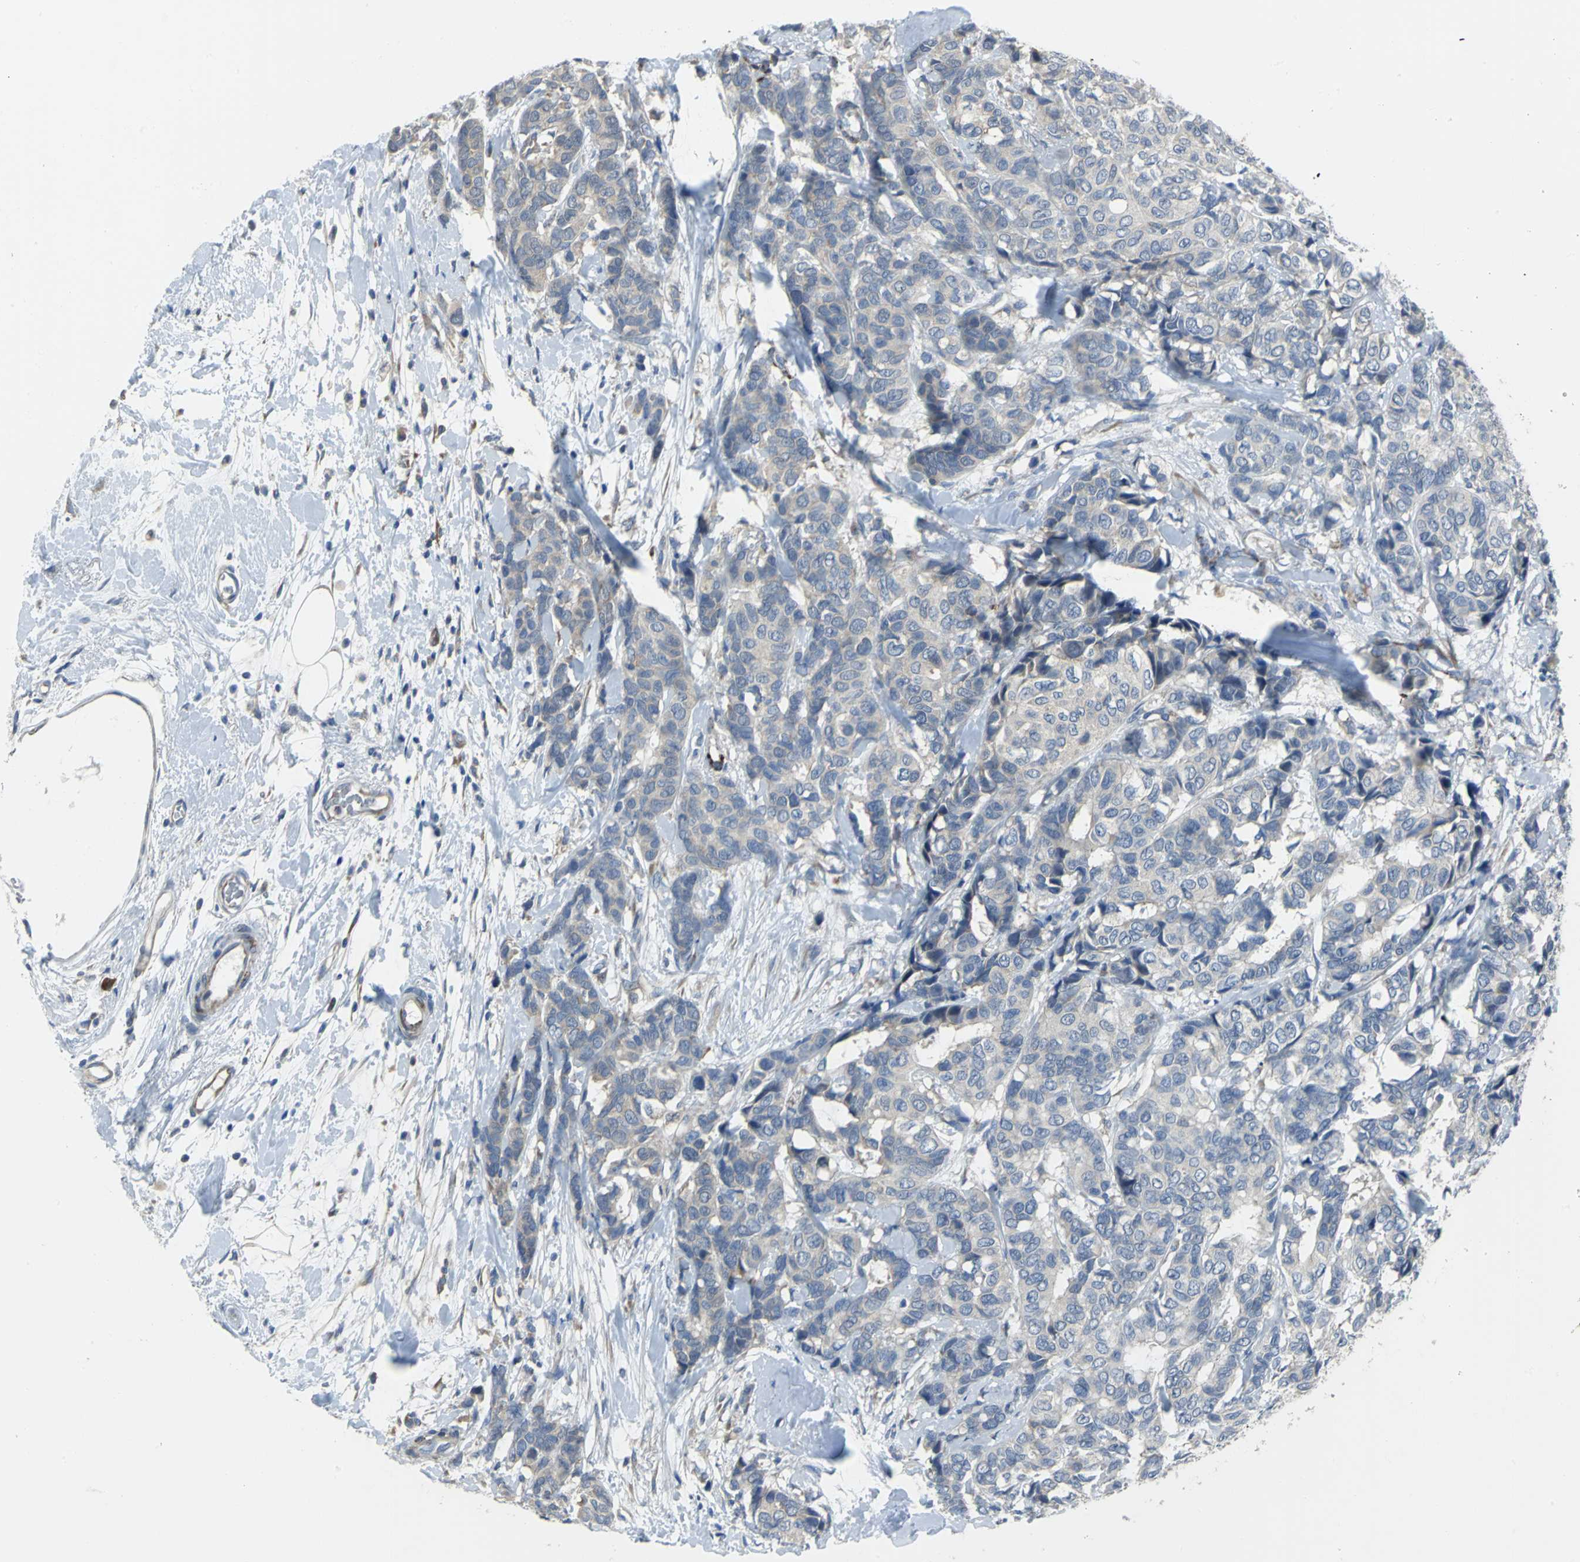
{"staining": {"intensity": "weak", "quantity": "25%-75%", "location": "cytoplasmic/membranous"}, "tissue": "breast cancer", "cell_type": "Tumor cells", "image_type": "cancer", "snomed": [{"axis": "morphology", "description": "Duct carcinoma"}, {"axis": "topography", "description": "Breast"}], "caption": "DAB (3,3'-diaminobenzidine) immunohistochemical staining of breast invasive ductal carcinoma demonstrates weak cytoplasmic/membranous protein staining in approximately 25%-75% of tumor cells. The protein is shown in brown color, while the nuclei are stained blue.", "gene": "EIF5A", "patient": {"sex": "female", "age": 87}}